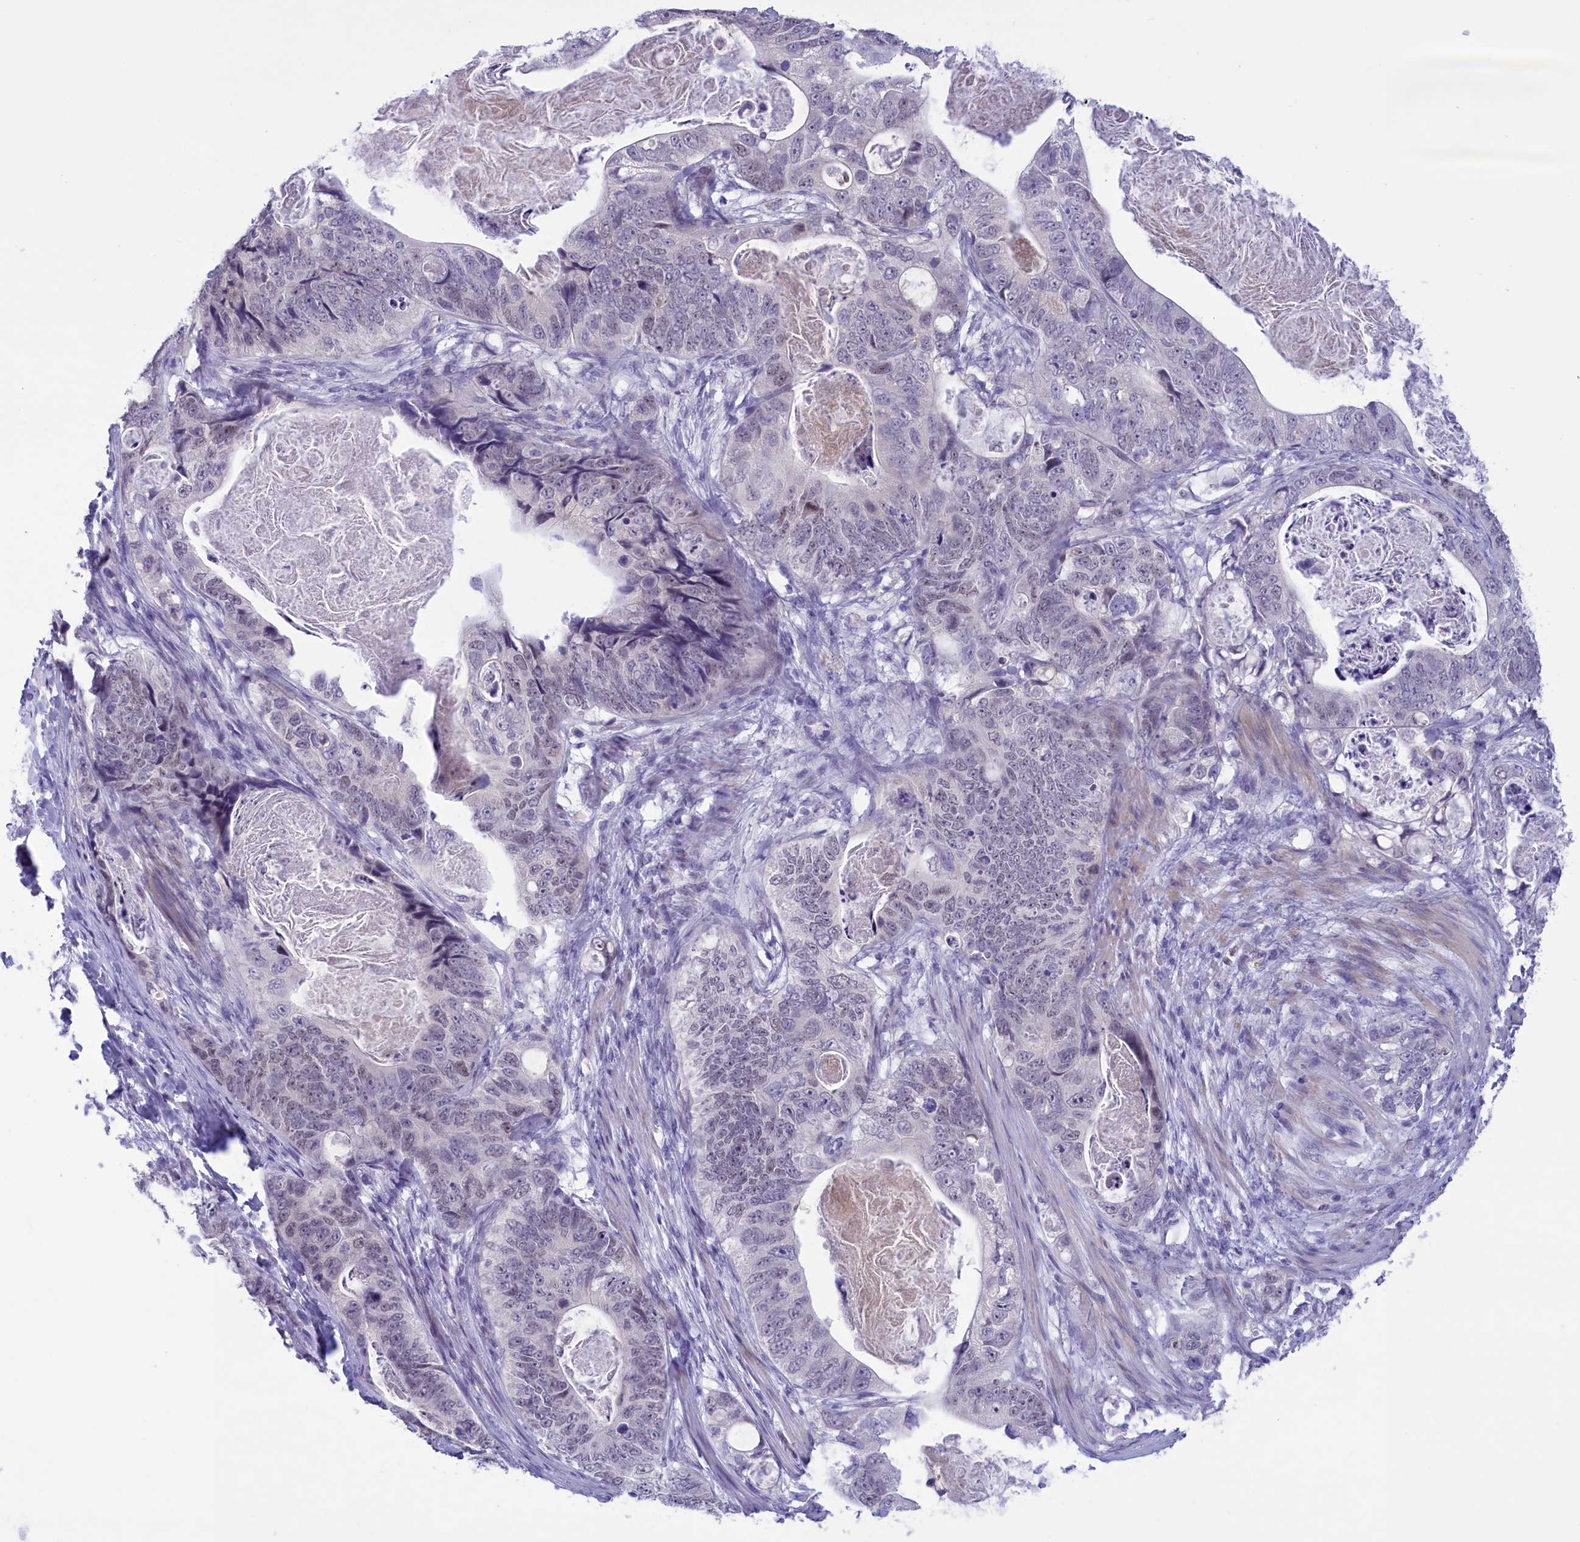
{"staining": {"intensity": "negative", "quantity": "none", "location": "none"}, "tissue": "stomach cancer", "cell_type": "Tumor cells", "image_type": "cancer", "snomed": [{"axis": "morphology", "description": "Normal tissue, NOS"}, {"axis": "morphology", "description": "Adenocarcinoma, NOS"}, {"axis": "topography", "description": "Stomach"}], "caption": "Immunohistochemistry (IHC) image of neoplastic tissue: stomach adenocarcinoma stained with DAB (3,3'-diaminobenzidine) demonstrates no significant protein staining in tumor cells.", "gene": "ELOA2", "patient": {"sex": "female", "age": 89}}